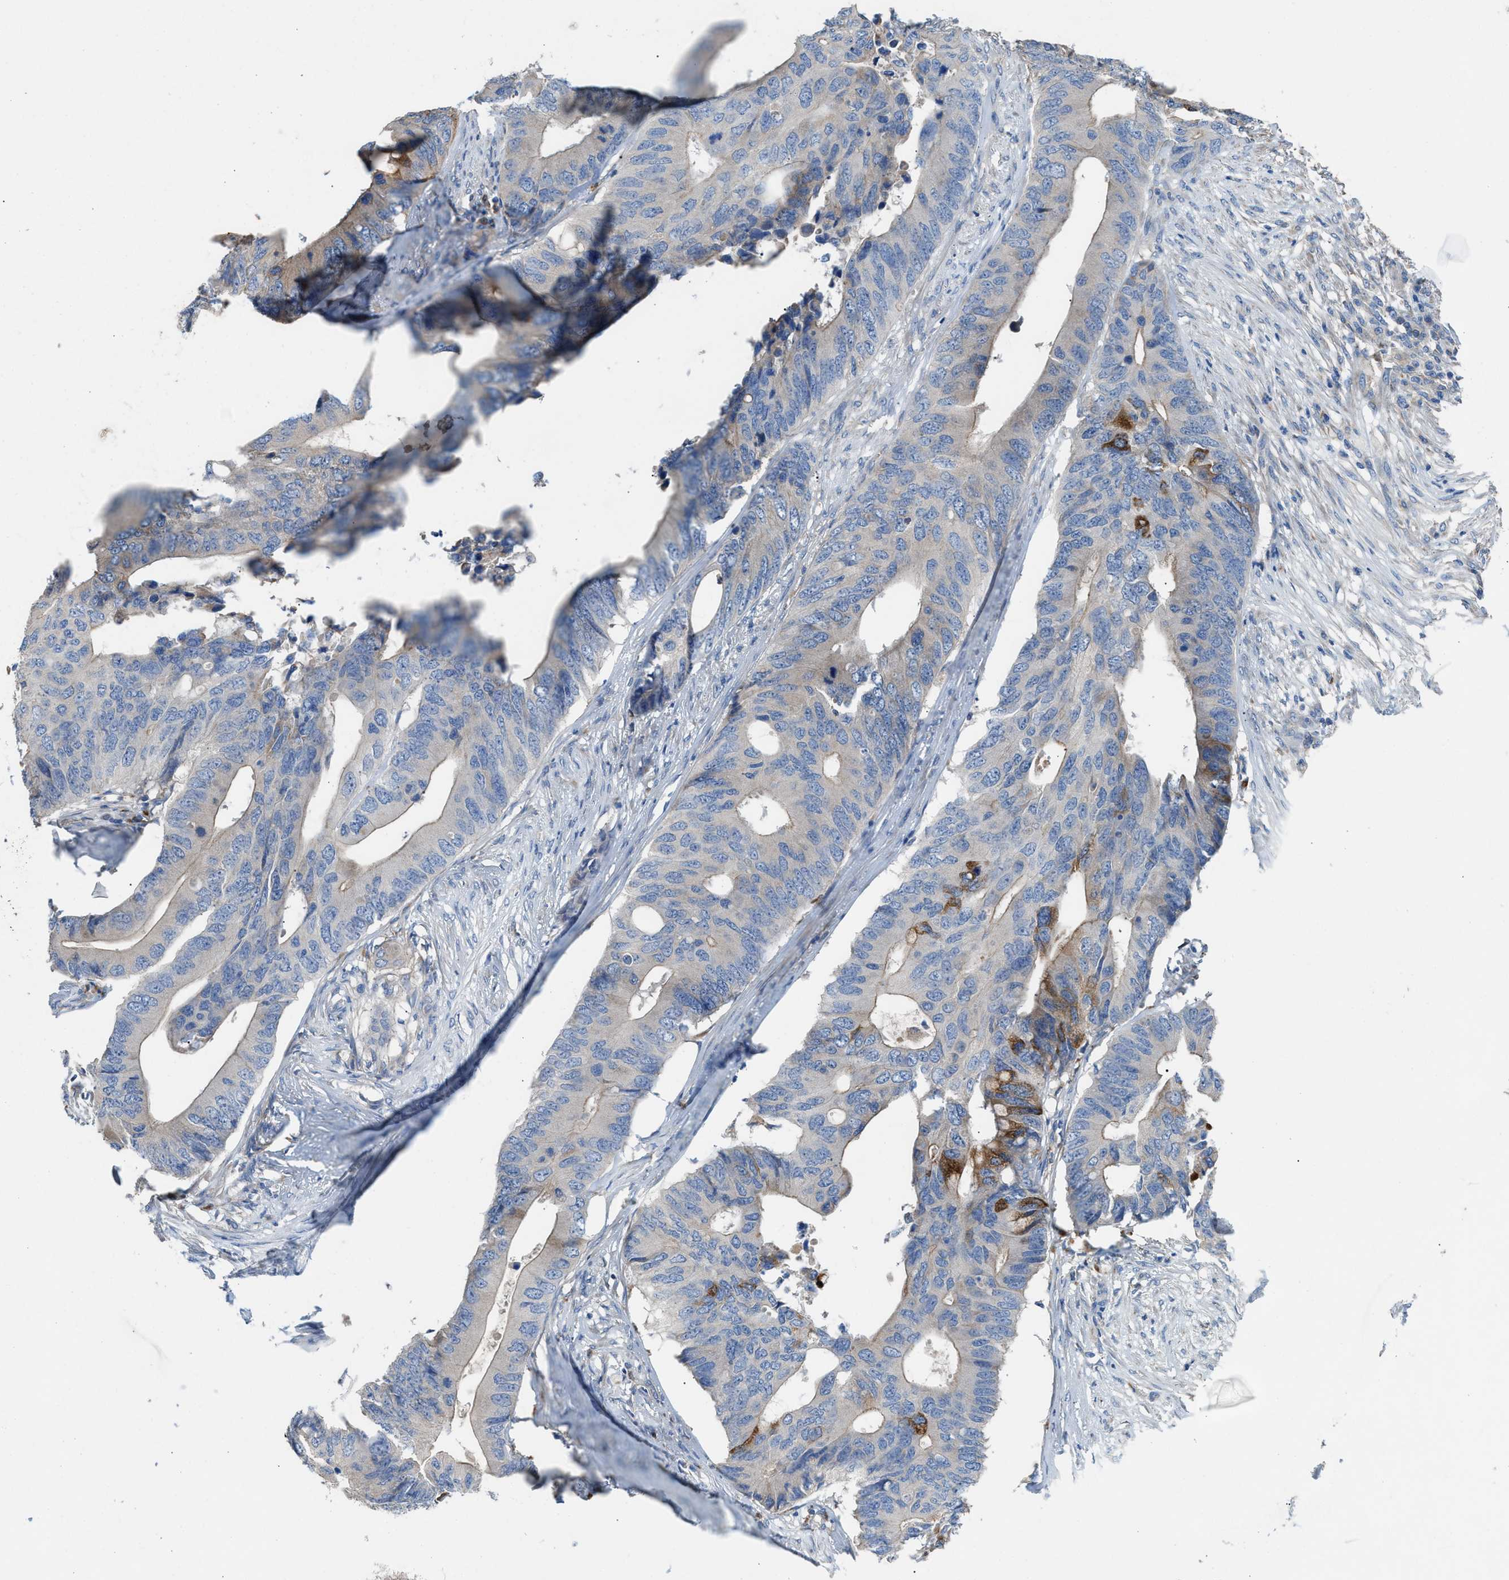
{"staining": {"intensity": "moderate", "quantity": "<25%", "location": "cytoplasmic/membranous"}, "tissue": "colorectal cancer", "cell_type": "Tumor cells", "image_type": "cancer", "snomed": [{"axis": "morphology", "description": "Adenocarcinoma, NOS"}, {"axis": "topography", "description": "Colon"}], "caption": "Tumor cells reveal low levels of moderate cytoplasmic/membranous expression in approximately <25% of cells in colorectal cancer (adenocarcinoma).", "gene": "AOAH", "patient": {"sex": "male", "age": 71}}